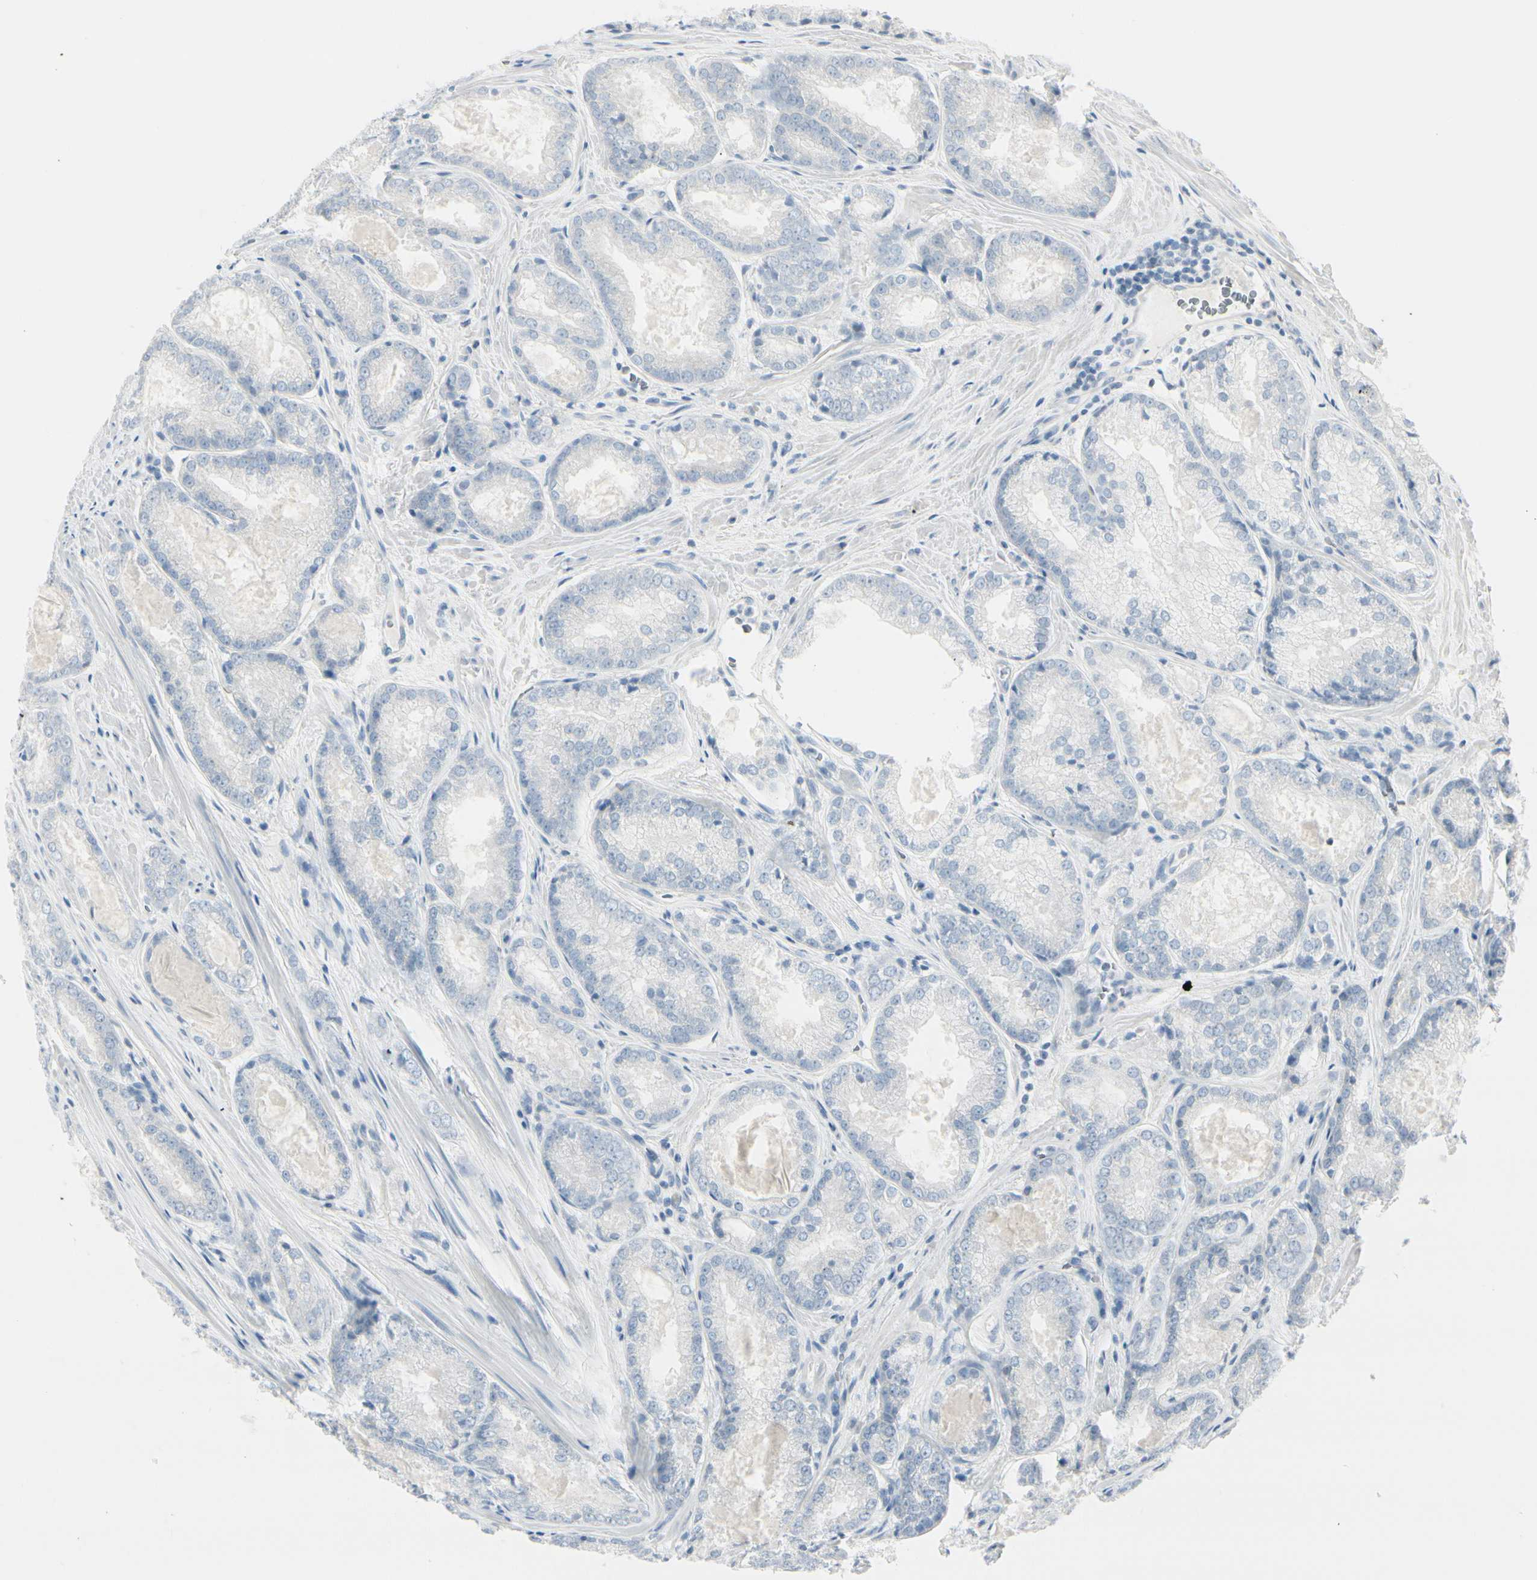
{"staining": {"intensity": "negative", "quantity": "none", "location": "none"}, "tissue": "prostate cancer", "cell_type": "Tumor cells", "image_type": "cancer", "snomed": [{"axis": "morphology", "description": "Adenocarcinoma, Low grade"}, {"axis": "topography", "description": "Prostate"}], "caption": "The image displays no significant positivity in tumor cells of prostate cancer (adenocarcinoma (low-grade)).", "gene": "CDHR5", "patient": {"sex": "male", "age": 64}}